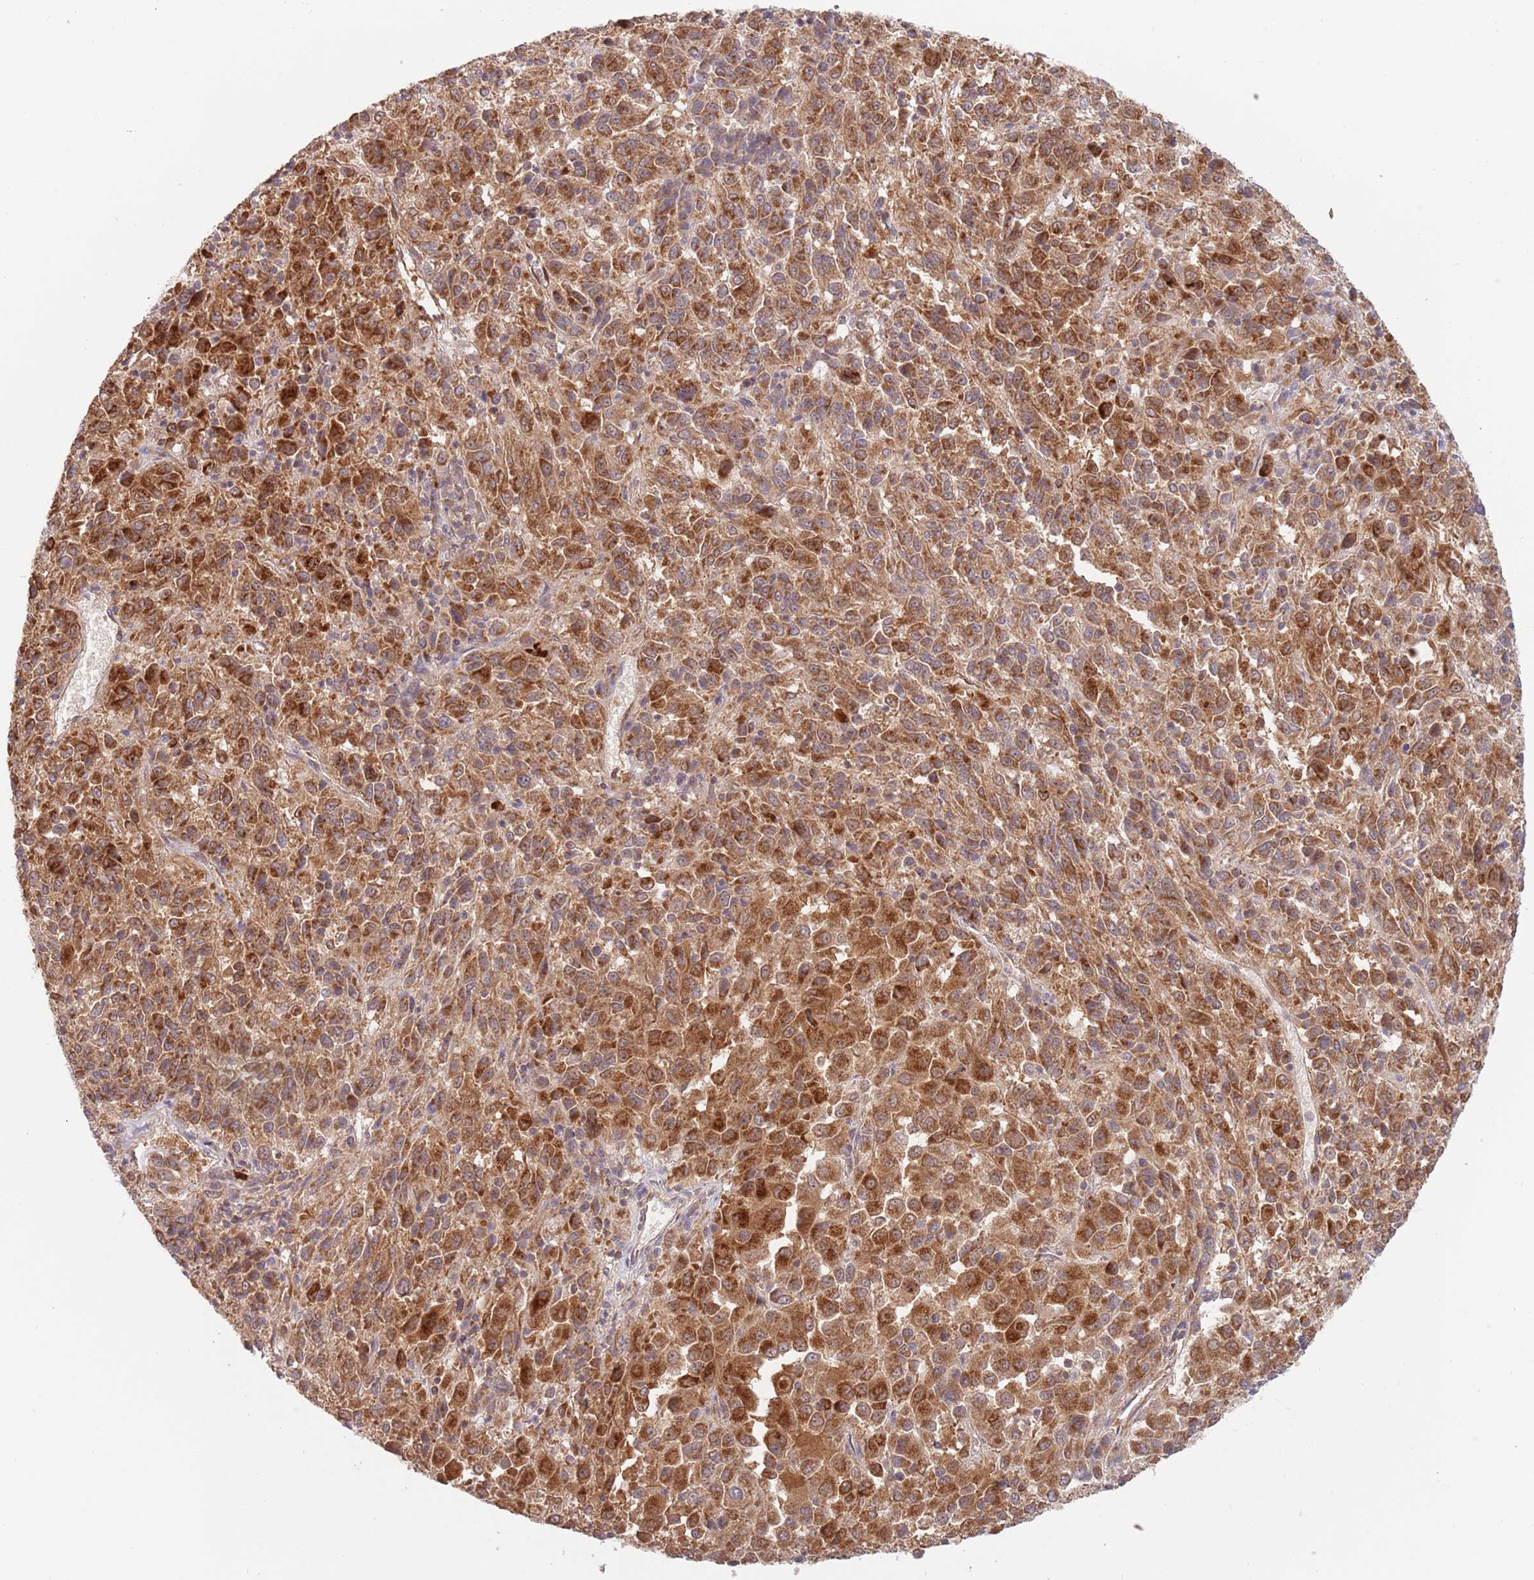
{"staining": {"intensity": "strong", "quantity": ">75%", "location": "cytoplasmic/membranous"}, "tissue": "melanoma", "cell_type": "Tumor cells", "image_type": "cancer", "snomed": [{"axis": "morphology", "description": "Malignant melanoma, Metastatic site"}, {"axis": "topography", "description": "Lung"}], "caption": "High-power microscopy captured an immunohistochemistry photomicrograph of malignant melanoma (metastatic site), revealing strong cytoplasmic/membranous staining in about >75% of tumor cells.", "gene": "GUK1", "patient": {"sex": "male", "age": 64}}